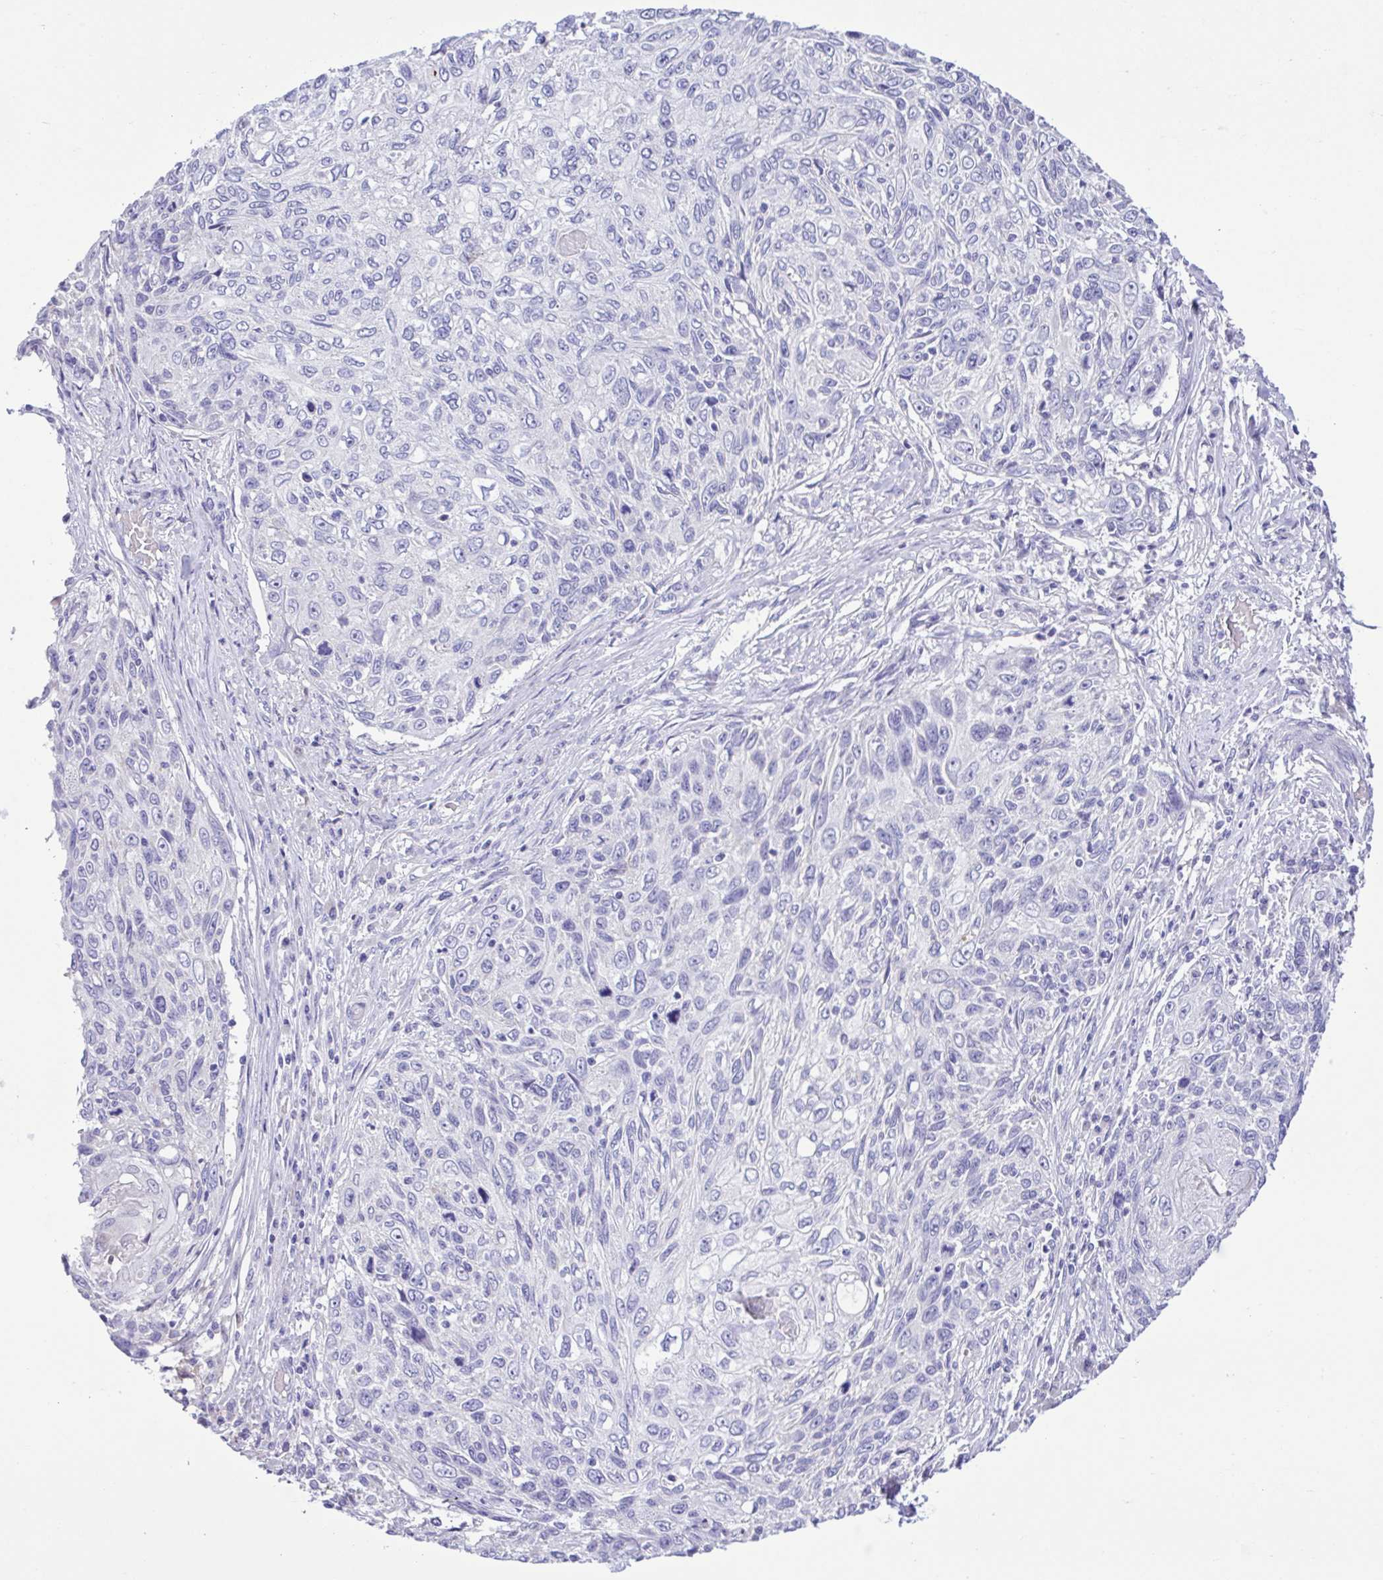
{"staining": {"intensity": "negative", "quantity": "none", "location": "none"}, "tissue": "skin cancer", "cell_type": "Tumor cells", "image_type": "cancer", "snomed": [{"axis": "morphology", "description": "Squamous cell carcinoma, NOS"}, {"axis": "topography", "description": "Skin"}], "caption": "Tumor cells are negative for protein expression in human skin cancer (squamous cell carcinoma).", "gene": "CD72", "patient": {"sex": "male", "age": 92}}